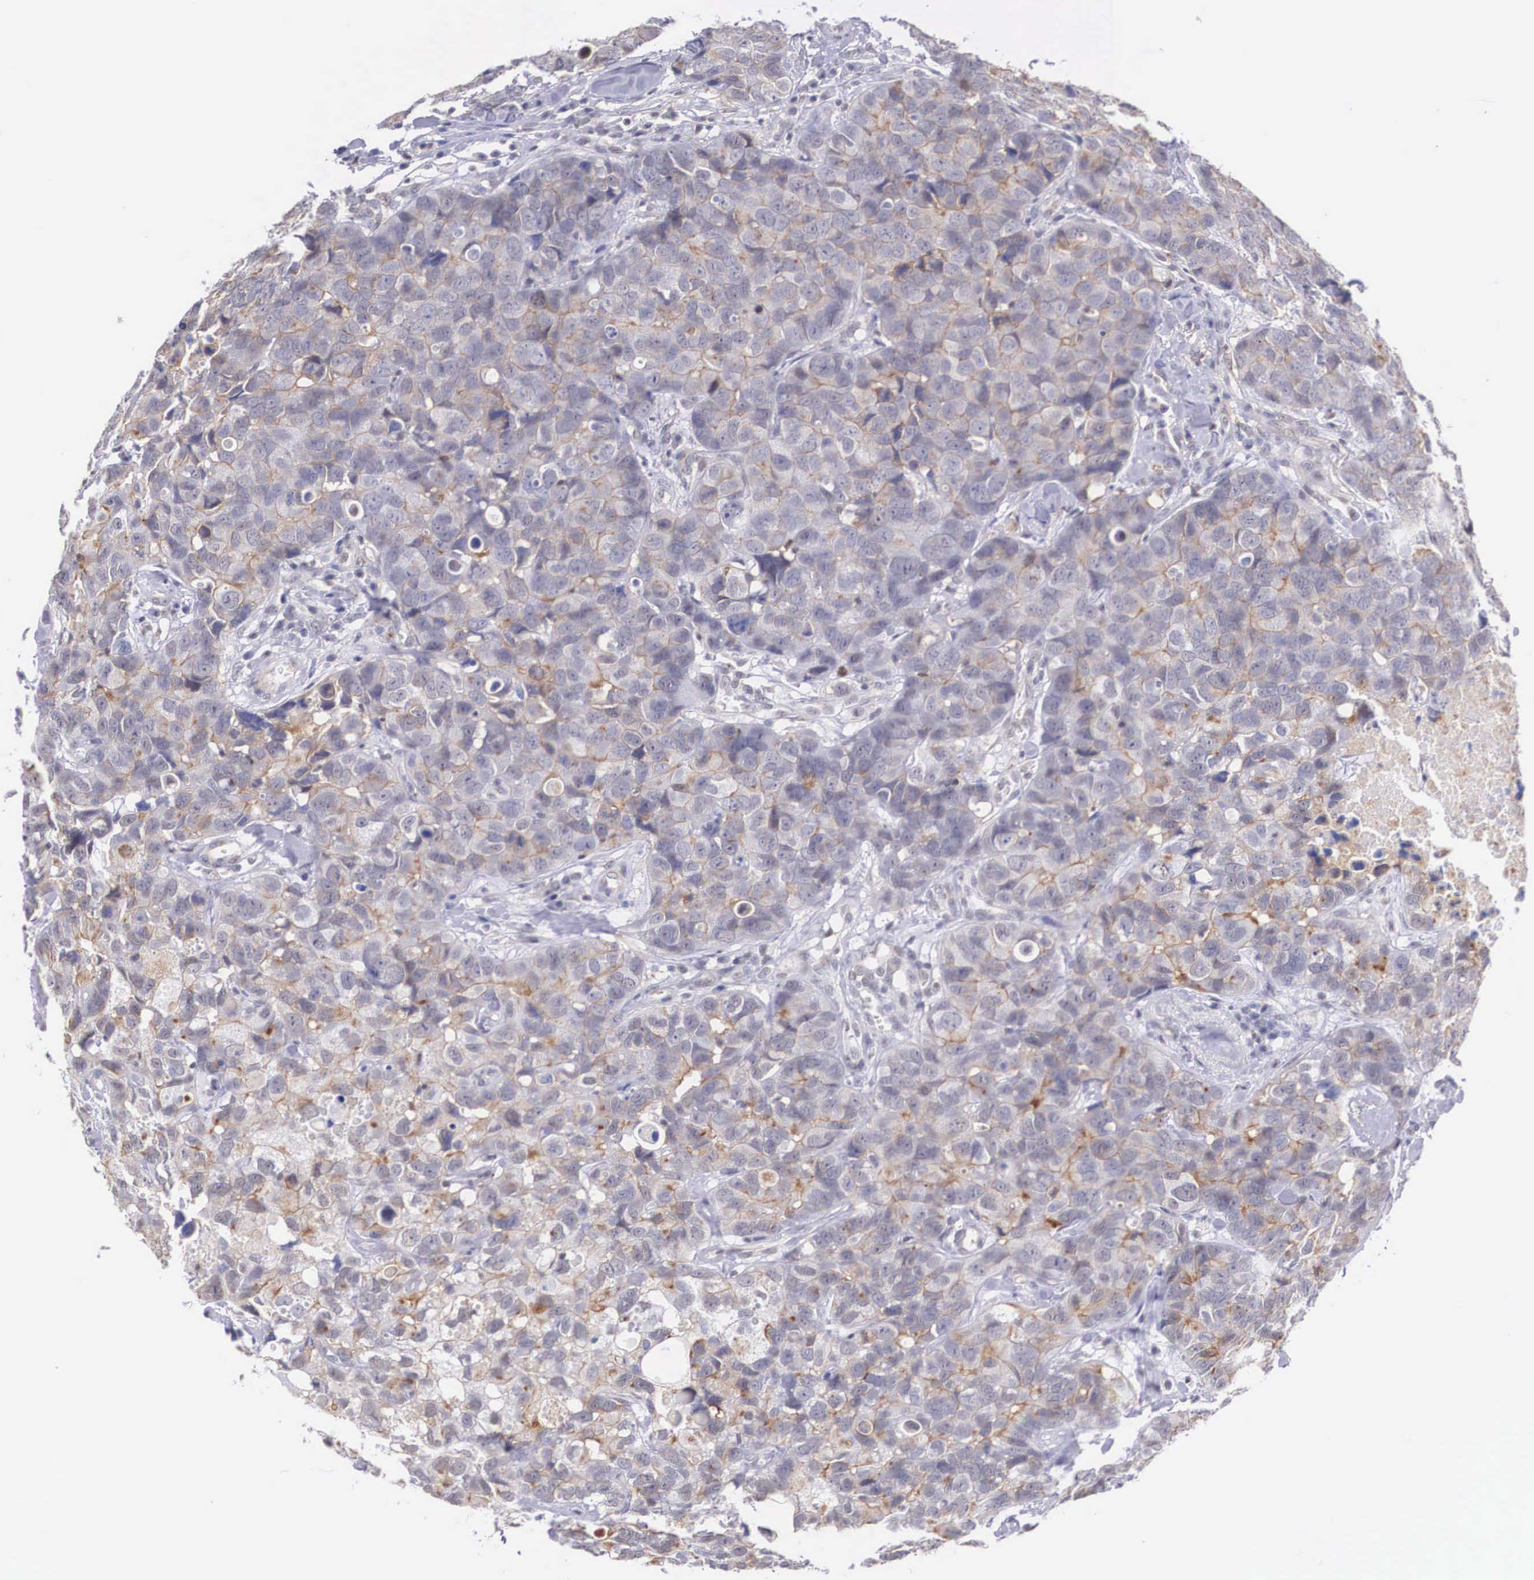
{"staining": {"intensity": "weak", "quantity": "<25%", "location": "cytoplasmic/membranous"}, "tissue": "breast cancer", "cell_type": "Tumor cells", "image_type": "cancer", "snomed": [{"axis": "morphology", "description": "Duct carcinoma"}, {"axis": "topography", "description": "Breast"}], "caption": "Immunohistochemistry micrograph of intraductal carcinoma (breast) stained for a protein (brown), which displays no positivity in tumor cells.", "gene": "NR4A2", "patient": {"sex": "female", "age": 91}}